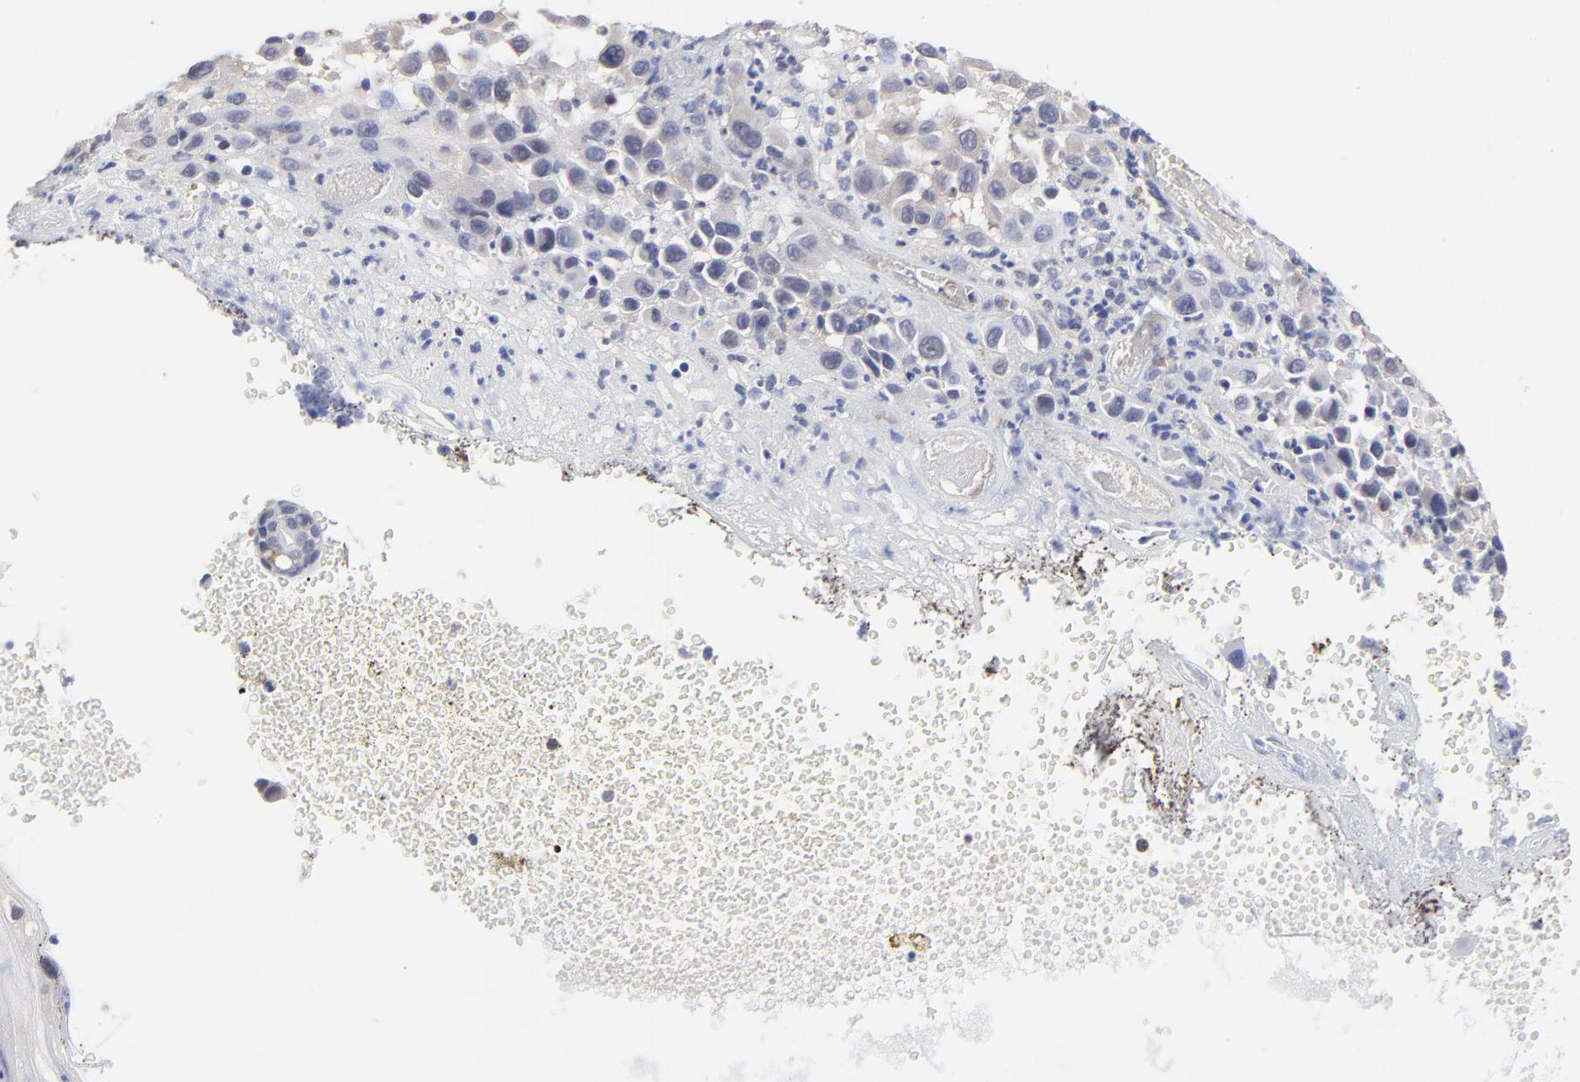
{"staining": {"intensity": "negative", "quantity": "none", "location": "none"}, "tissue": "melanoma", "cell_type": "Tumor cells", "image_type": "cancer", "snomed": [{"axis": "morphology", "description": "Malignant melanoma, NOS"}, {"axis": "topography", "description": "Skin"}], "caption": "Malignant melanoma stained for a protein using immunohistochemistry displays no positivity tumor cells.", "gene": "CCT2", "patient": {"sex": "female", "age": 21}}